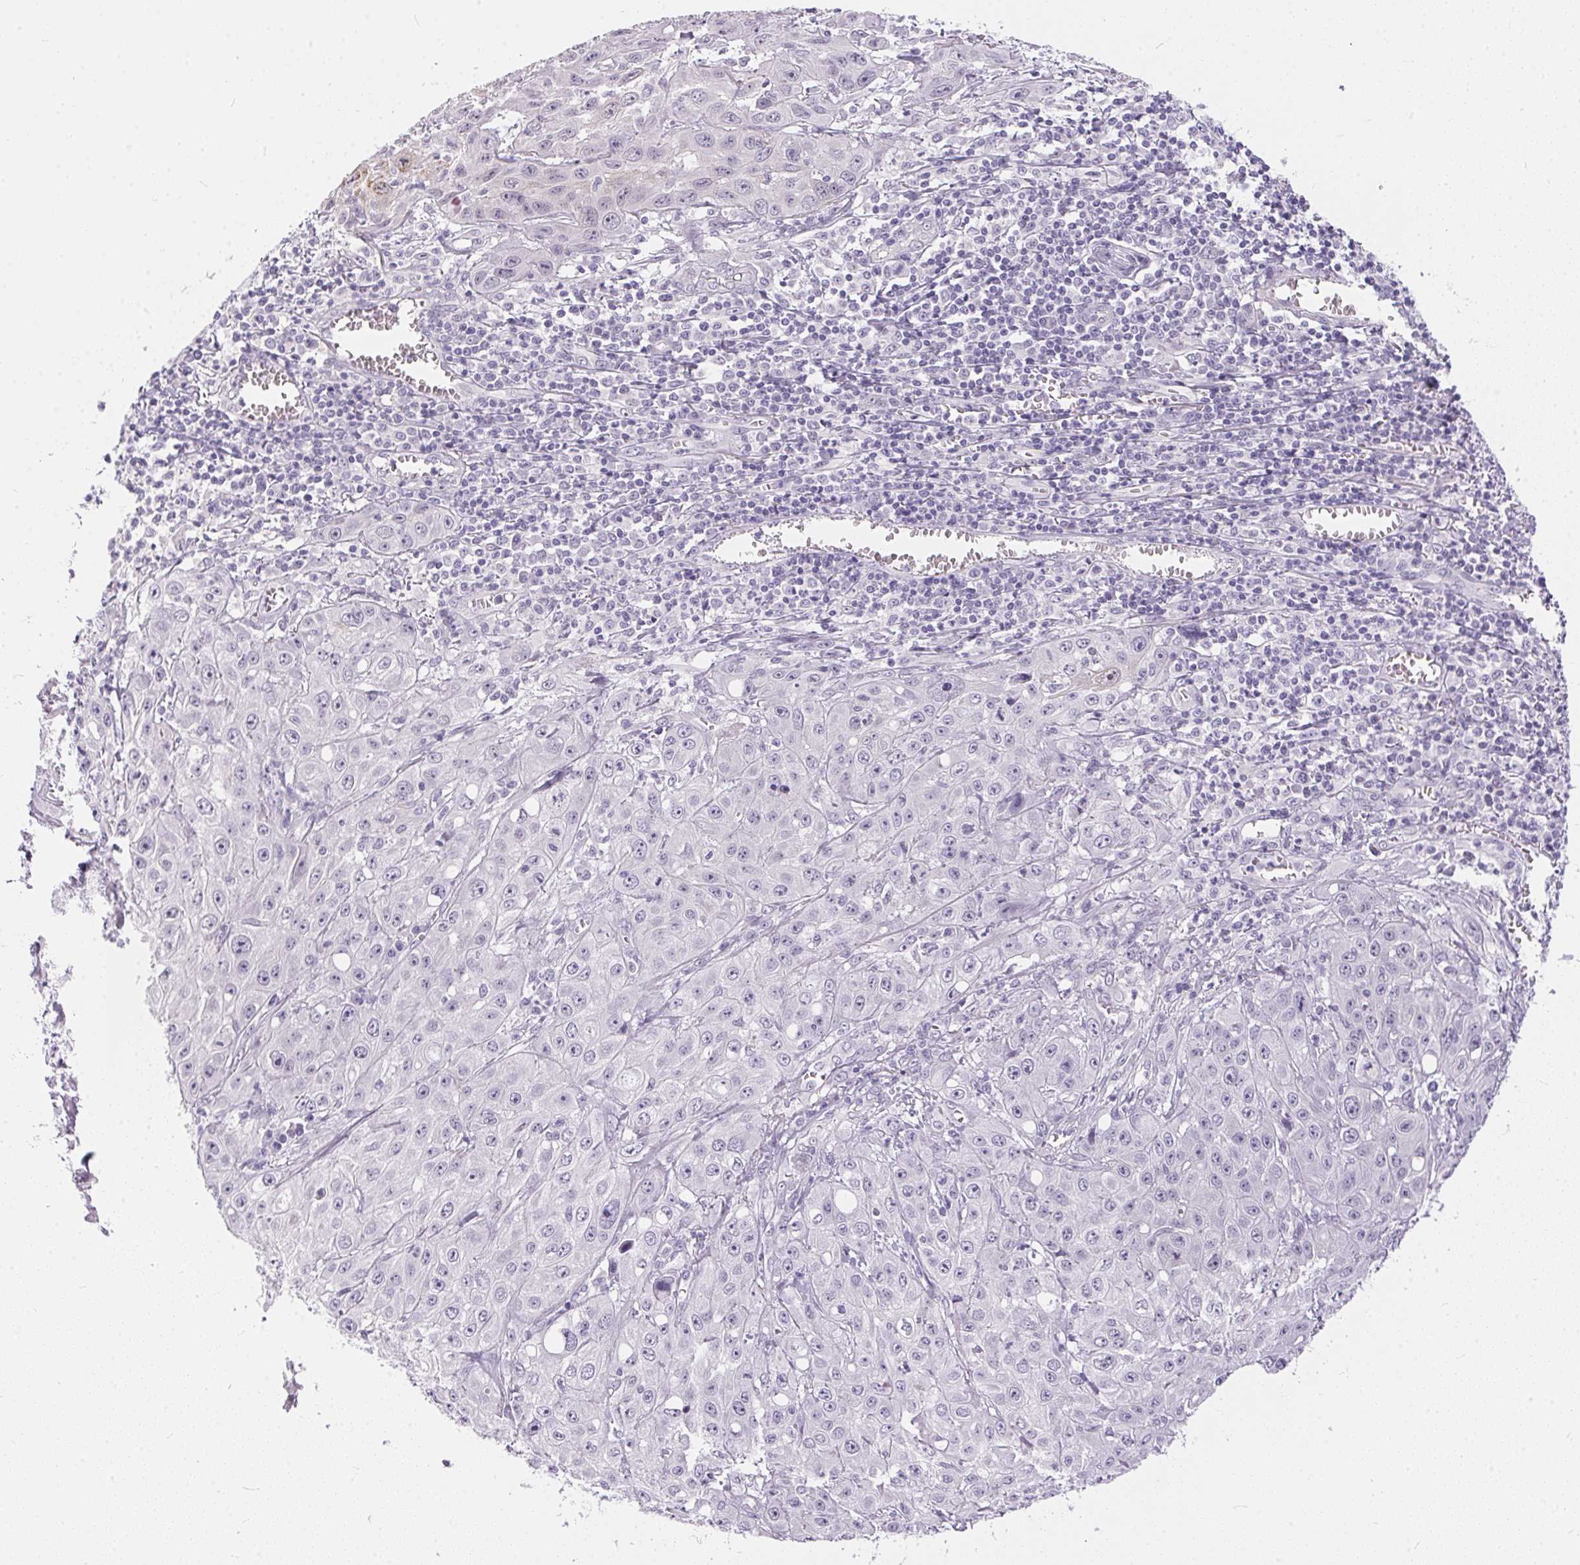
{"staining": {"intensity": "negative", "quantity": "none", "location": "none"}, "tissue": "skin cancer", "cell_type": "Tumor cells", "image_type": "cancer", "snomed": [{"axis": "morphology", "description": "Squamous cell carcinoma, NOS"}, {"axis": "topography", "description": "Skin"}, {"axis": "topography", "description": "Vulva"}], "caption": "DAB immunohistochemical staining of human skin cancer shows no significant expression in tumor cells.", "gene": "GBP6", "patient": {"sex": "female", "age": 71}}